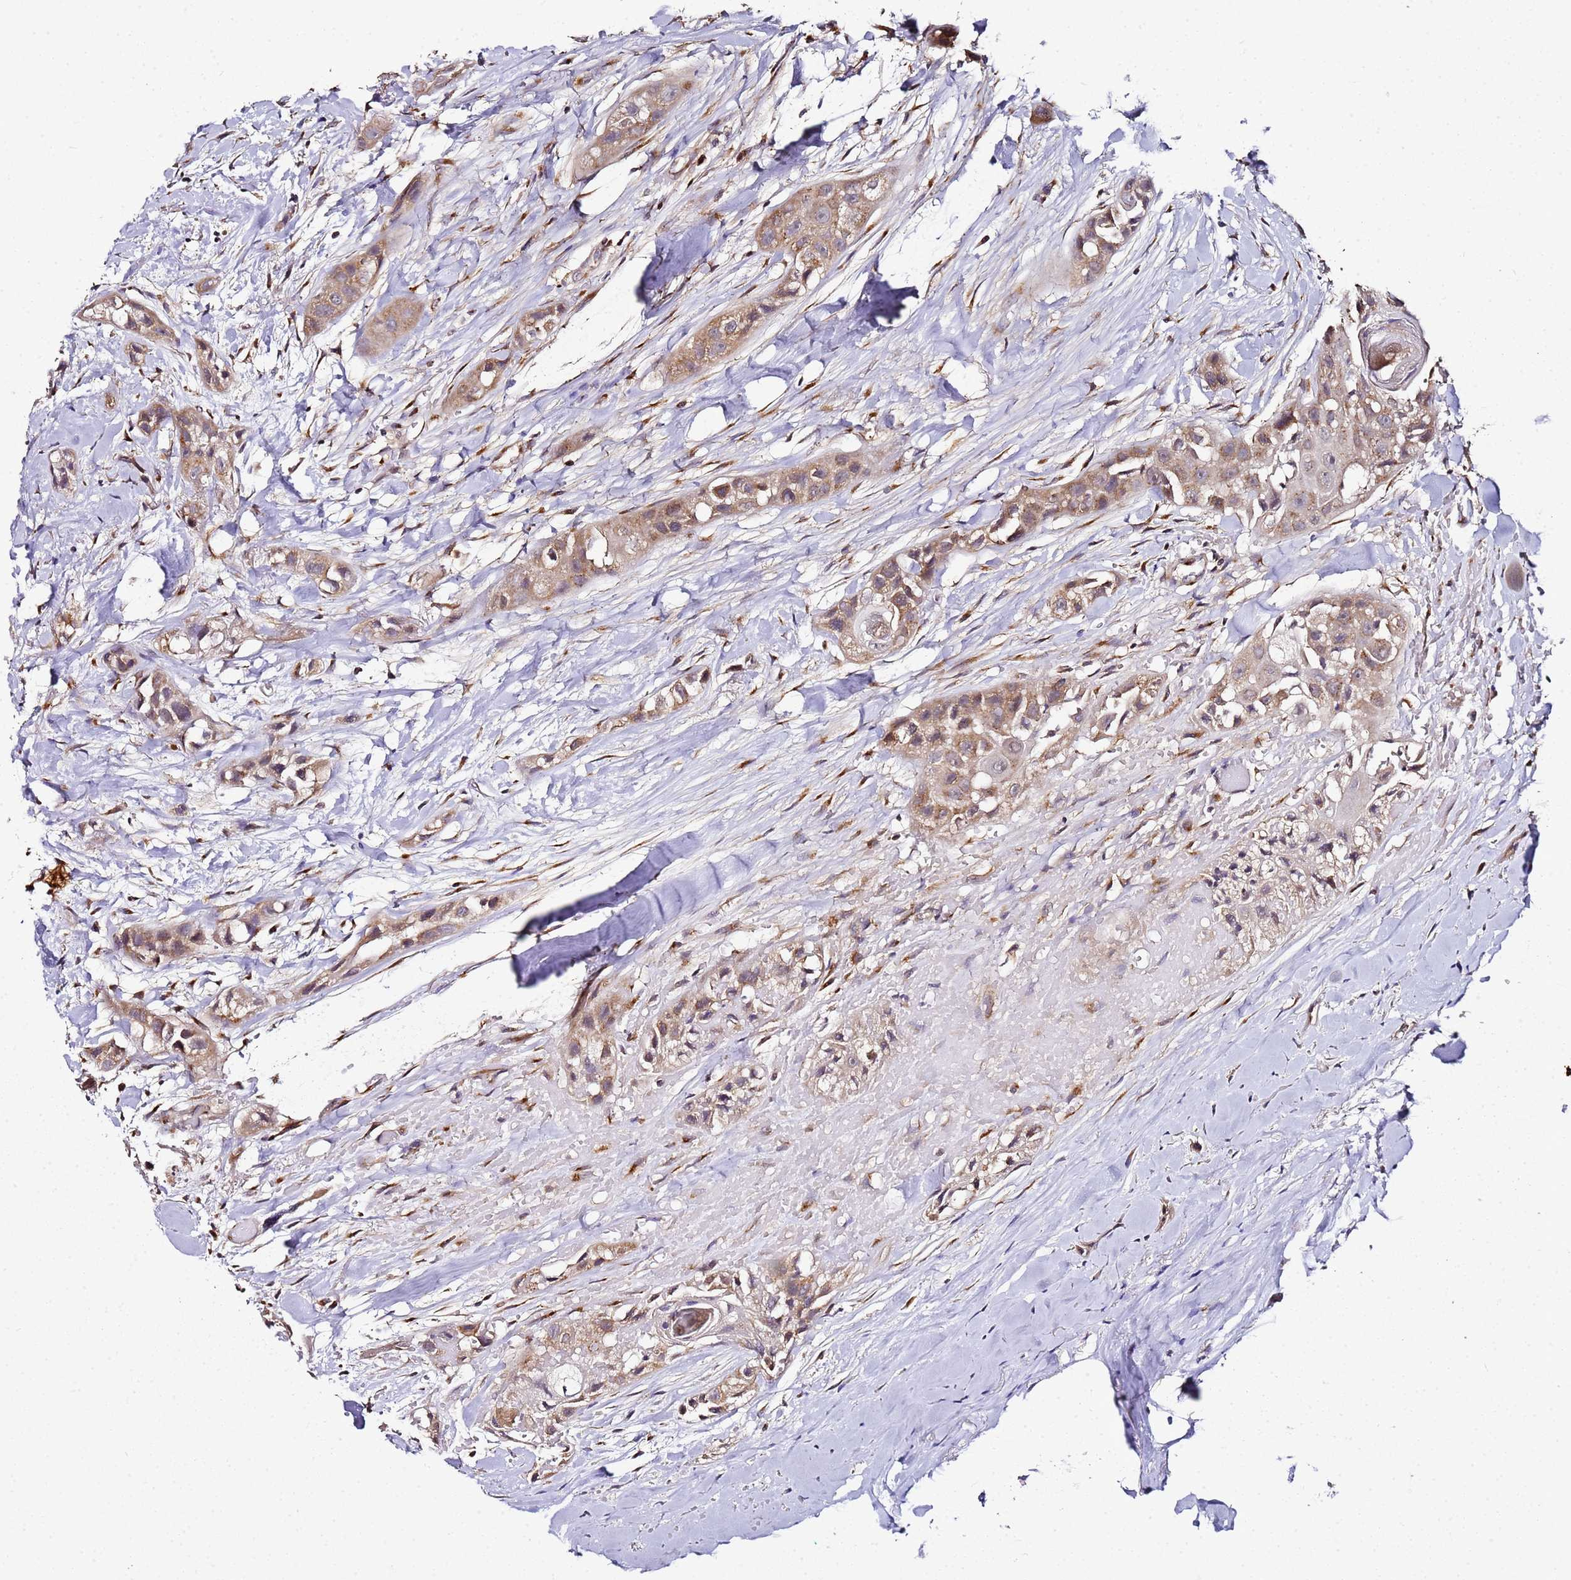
{"staining": {"intensity": "weak", "quantity": ">75%", "location": "cytoplasmic/membranous"}, "tissue": "head and neck cancer", "cell_type": "Tumor cells", "image_type": "cancer", "snomed": [{"axis": "morphology", "description": "Normal tissue, NOS"}, {"axis": "morphology", "description": "Squamous cell carcinoma, NOS"}, {"axis": "topography", "description": "Skeletal muscle"}, {"axis": "topography", "description": "Head-Neck"}], "caption": "Squamous cell carcinoma (head and neck) stained with immunohistochemistry reveals weak cytoplasmic/membranous positivity in about >75% of tumor cells. (DAB (3,3'-diaminobenzidine) = brown stain, brightfield microscopy at high magnification).", "gene": "MRPL49", "patient": {"sex": "male", "age": 51}}